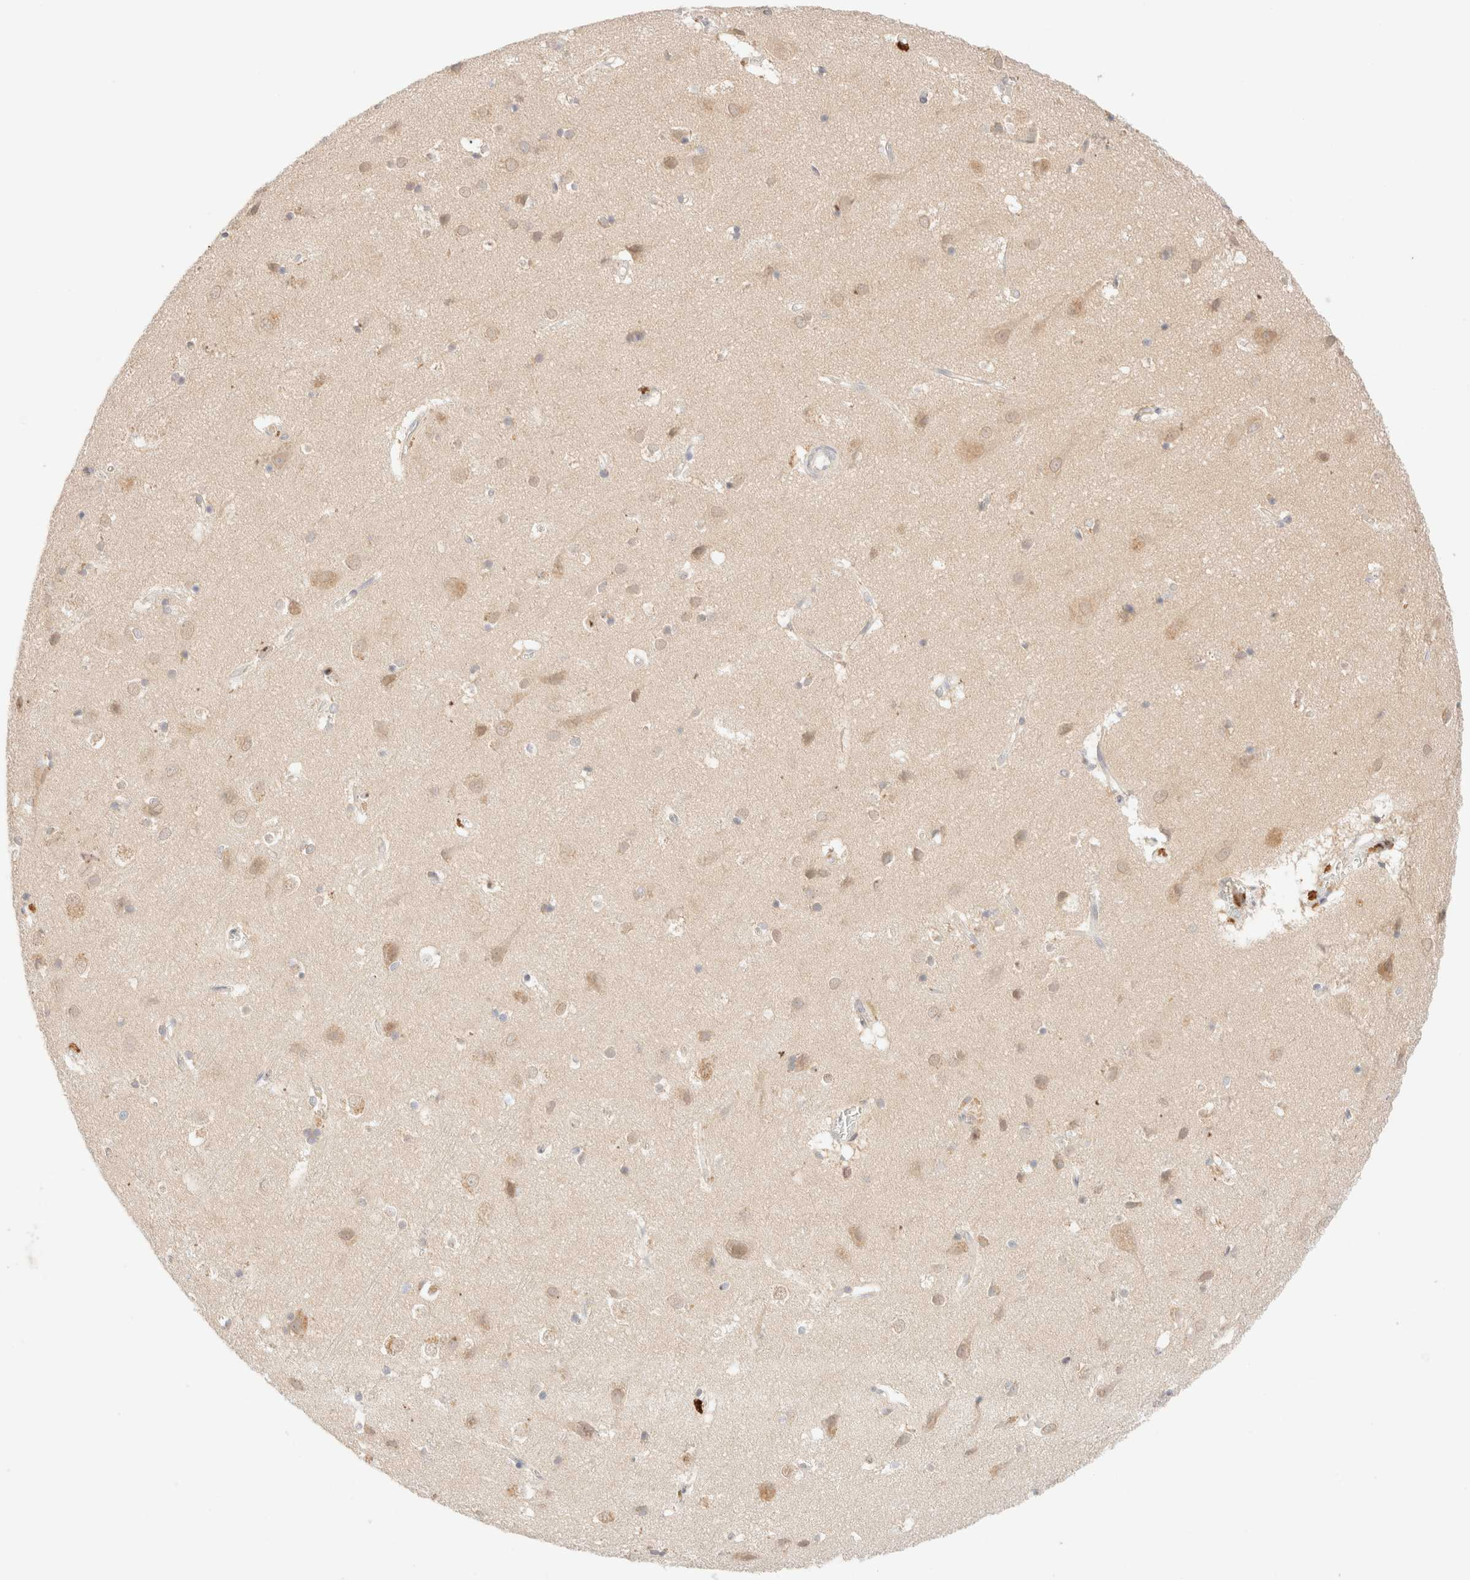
{"staining": {"intensity": "negative", "quantity": "none", "location": "none"}, "tissue": "cerebral cortex", "cell_type": "Endothelial cells", "image_type": "normal", "snomed": [{"axis": "morphology", "description": "Normal tissue, NOS"}, {"axis": "topography", "description": "Cerebral cortex"}], "caption": "A high-resolution micrograph shows immunohistochemistry (IHC) staining of normal cerebral cortex, which exhibits no significant staining in endothelial cells.", "gene": "SARM1", "patient": {"sex": "male", "age": 54}}